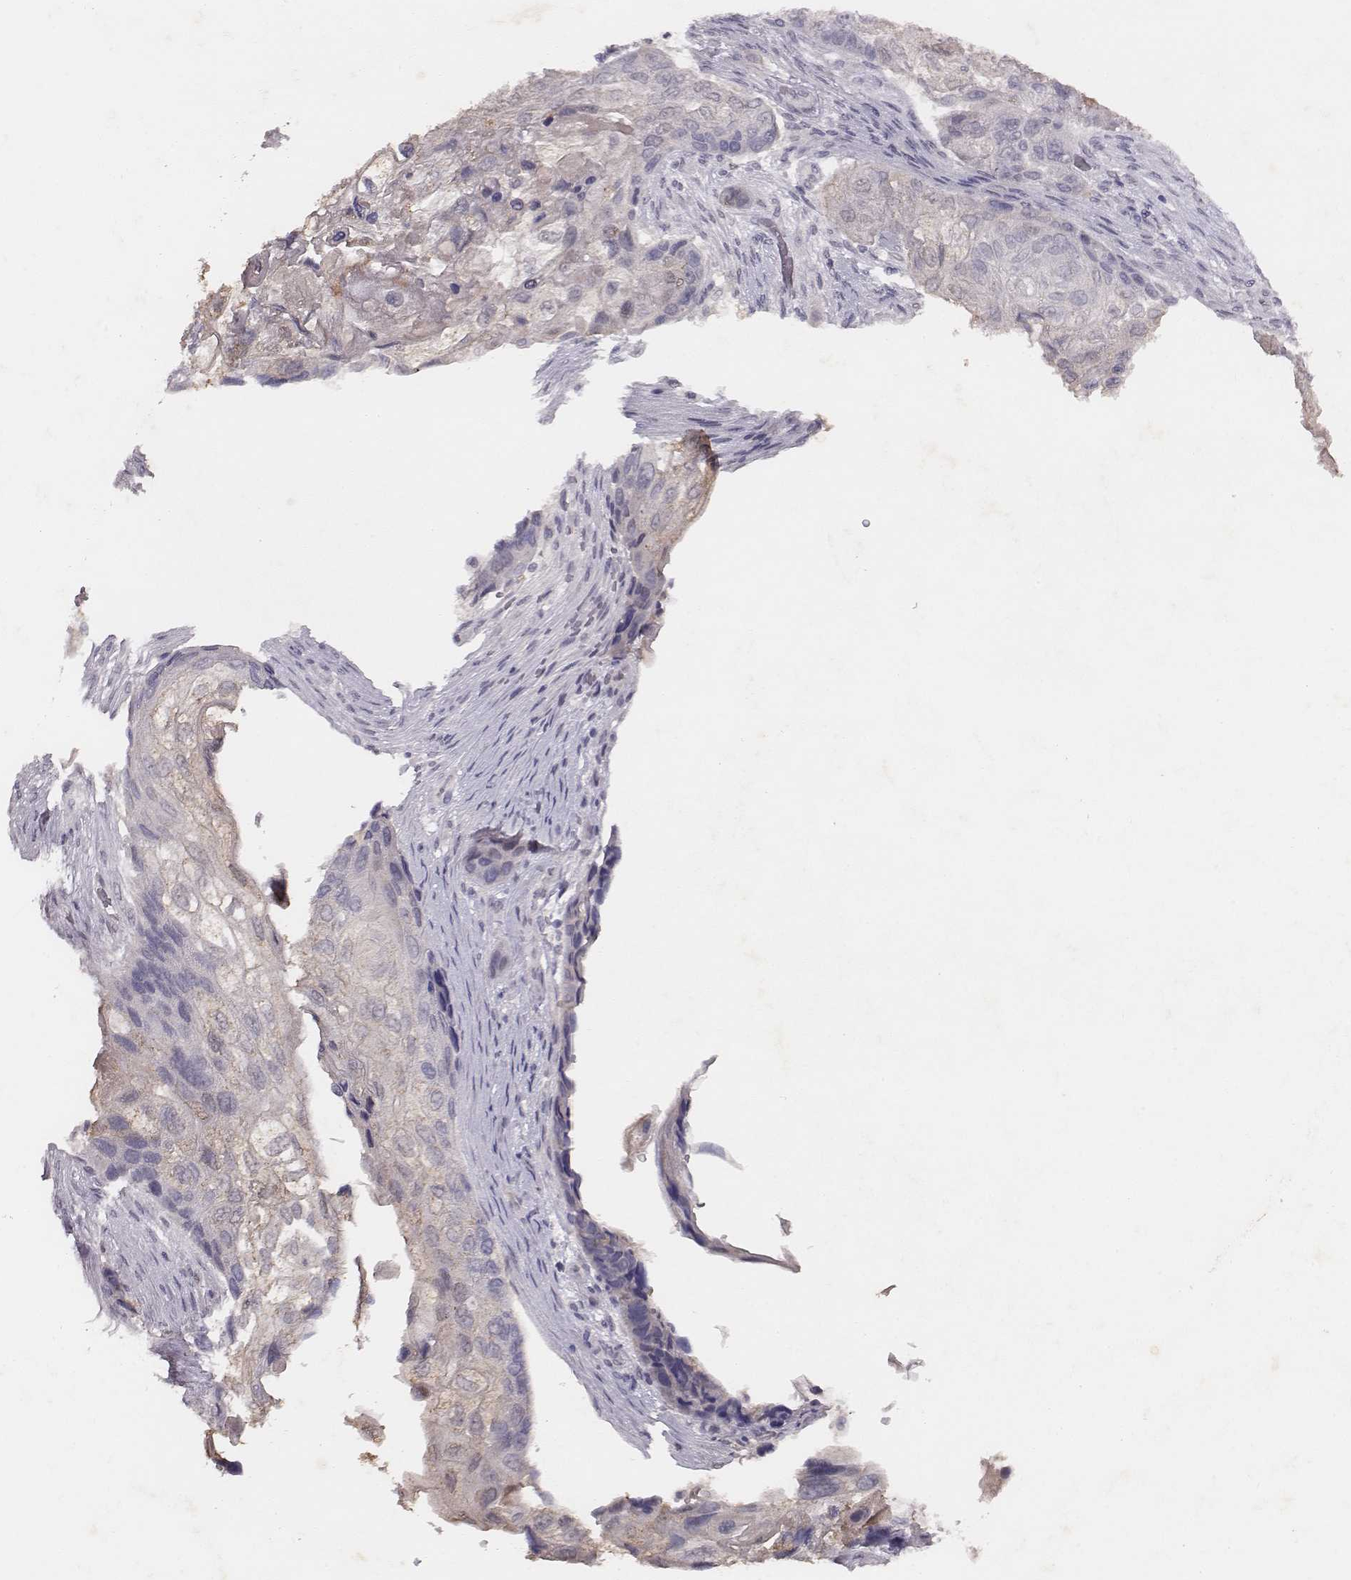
{"staining": {"intensity": "negative", "quantity": "none", "location": "none"}, "tissue": "lung cancer", "cell_type": "Tumor cells", "image_type": "cancer", "snomed": [{"axis": "morphology", "description": "Squamous cell carcinoma, NOS"}, {"axis": "topography", "description": "Lung"}], "caption": "High magnification brightfield microscopy of lung squamous cell carcinoma stained with DAB (brown) and counterstained with hematoxylin (blue): tumor cells show no significant positivity. (DAB (3,3'-diaminobenzidine) immunohistochemistry visualized using brightfield microscopy, high magnification).", "gene": "SLC22A6", "patient": {"sex": "male", "age": 69}}